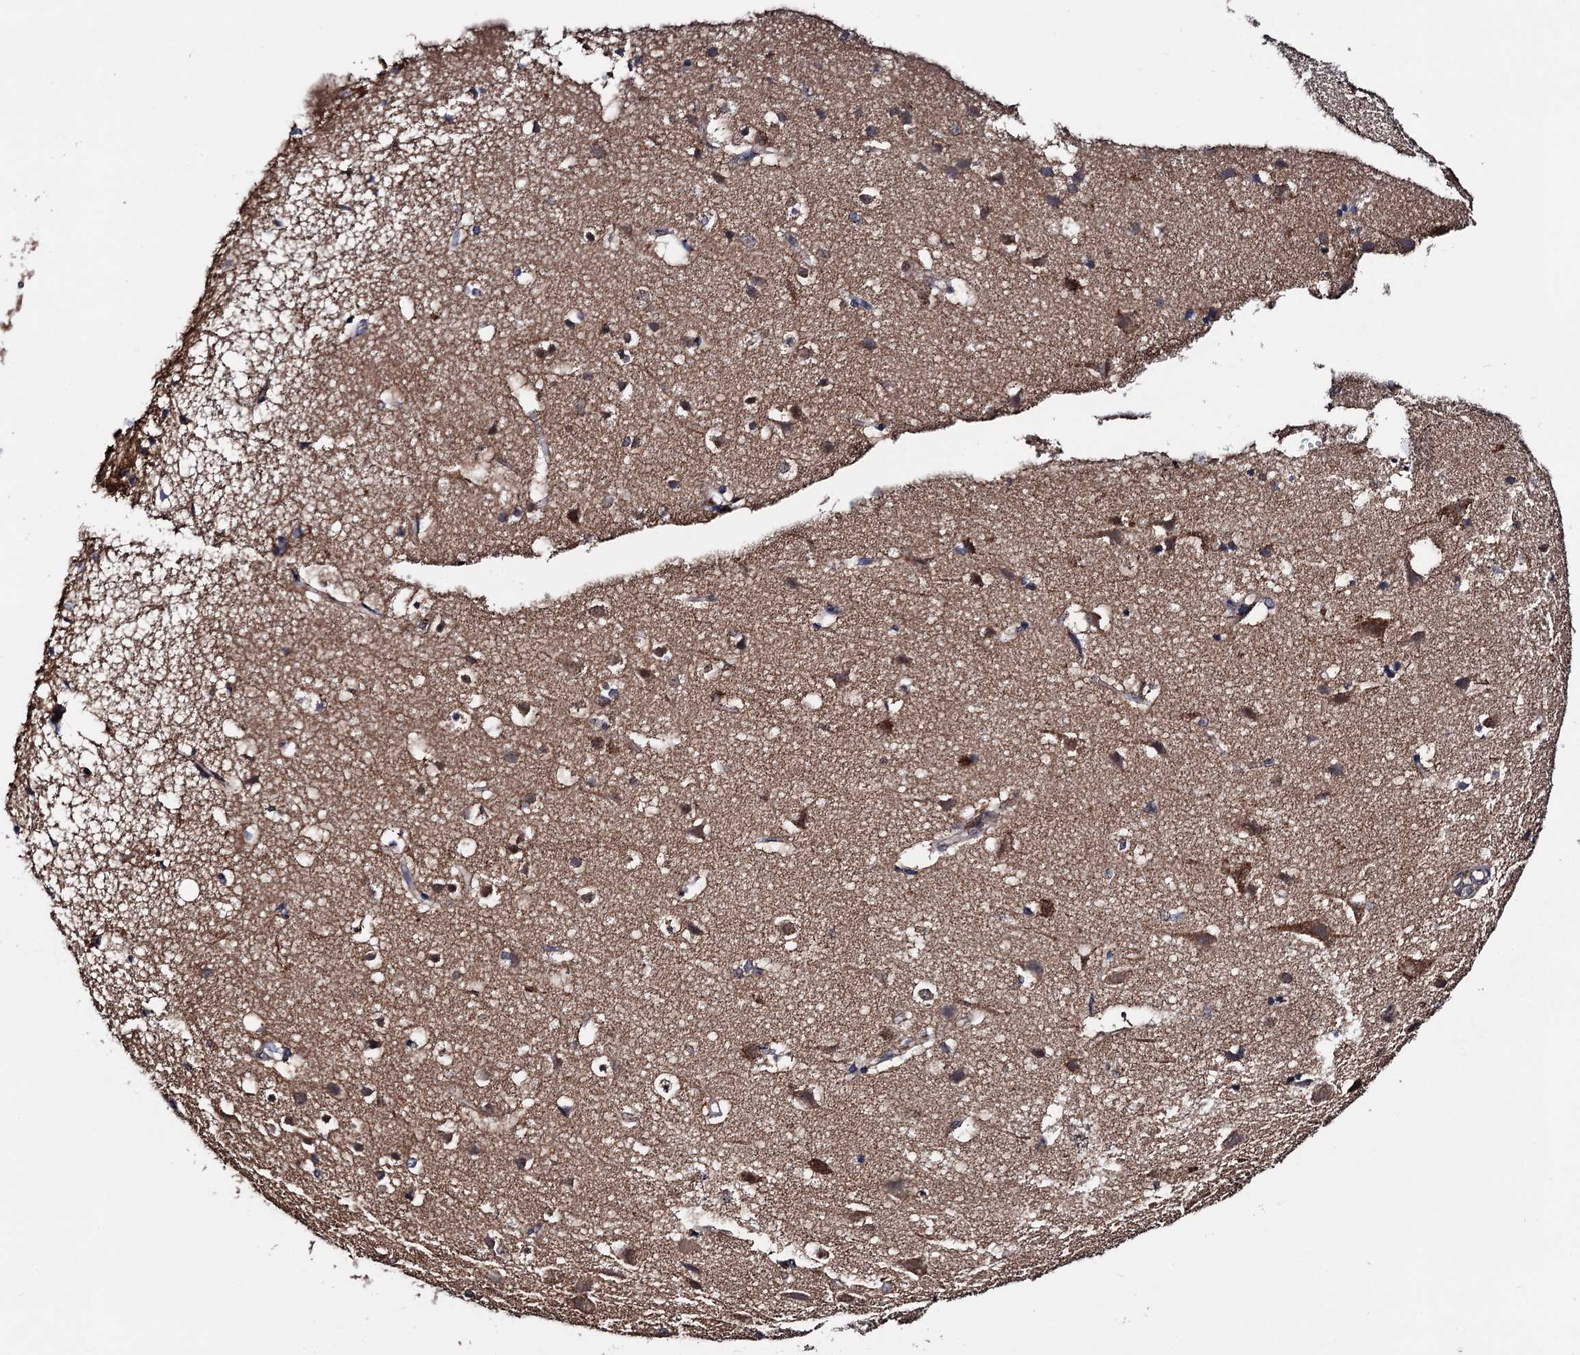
{"staining": {"intensity": "negative", "quantity": "none", "location": "none"}, "tissue": "cerebral cortex", "cell_type": "Endothelial cells", "image_type": "normal", "snomed": [{"axis": "morphology", "description": "Normal tissue, NOS"}, {"axis": "topography", "description": "Cerebral cortex"}], "caption": "Human cerebral cortex stained for a protein using IHC exhibits no staining in endothelial cells.", "gene": "PTCD3", "patient": {"sex": "male", "age": 54}}